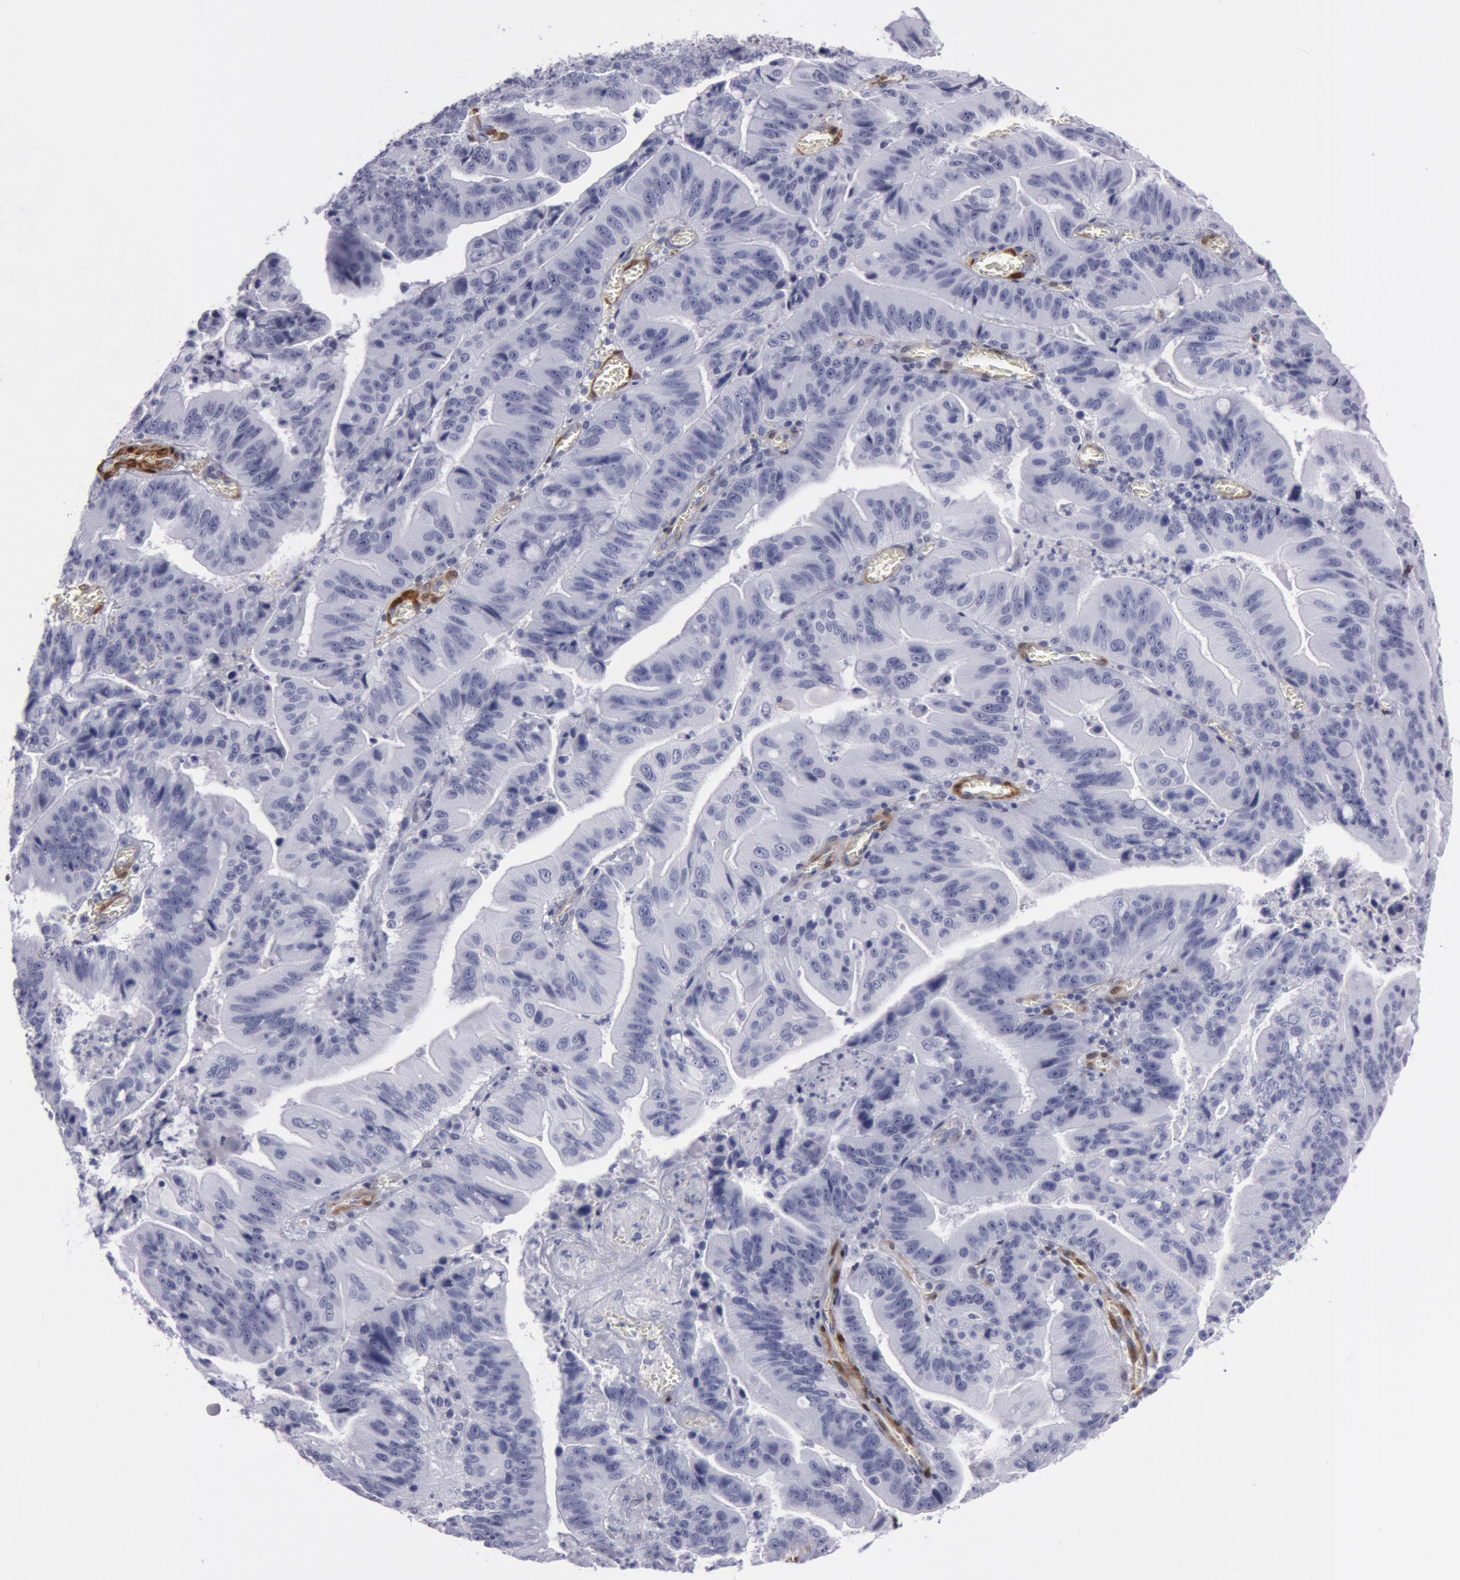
{"staining": {"intensity": "negative", "quantity": "none", "location": "none"}, "tissue": "stomach cancer", "cell_type": "Tumor cells", "image_type": "cancer", "snomed": [{"axis": "morphology", "description": "Adenocarcinoma, NOS"}, {"axis": "topography", "description": "Stomach, upper"}], "caption": "Stomach cancer was stained to show a protein in brown. There is no significant positivity in tumor cells.", "gene": "TAGLN", "patient": {"sex": "male", "age": 63}}